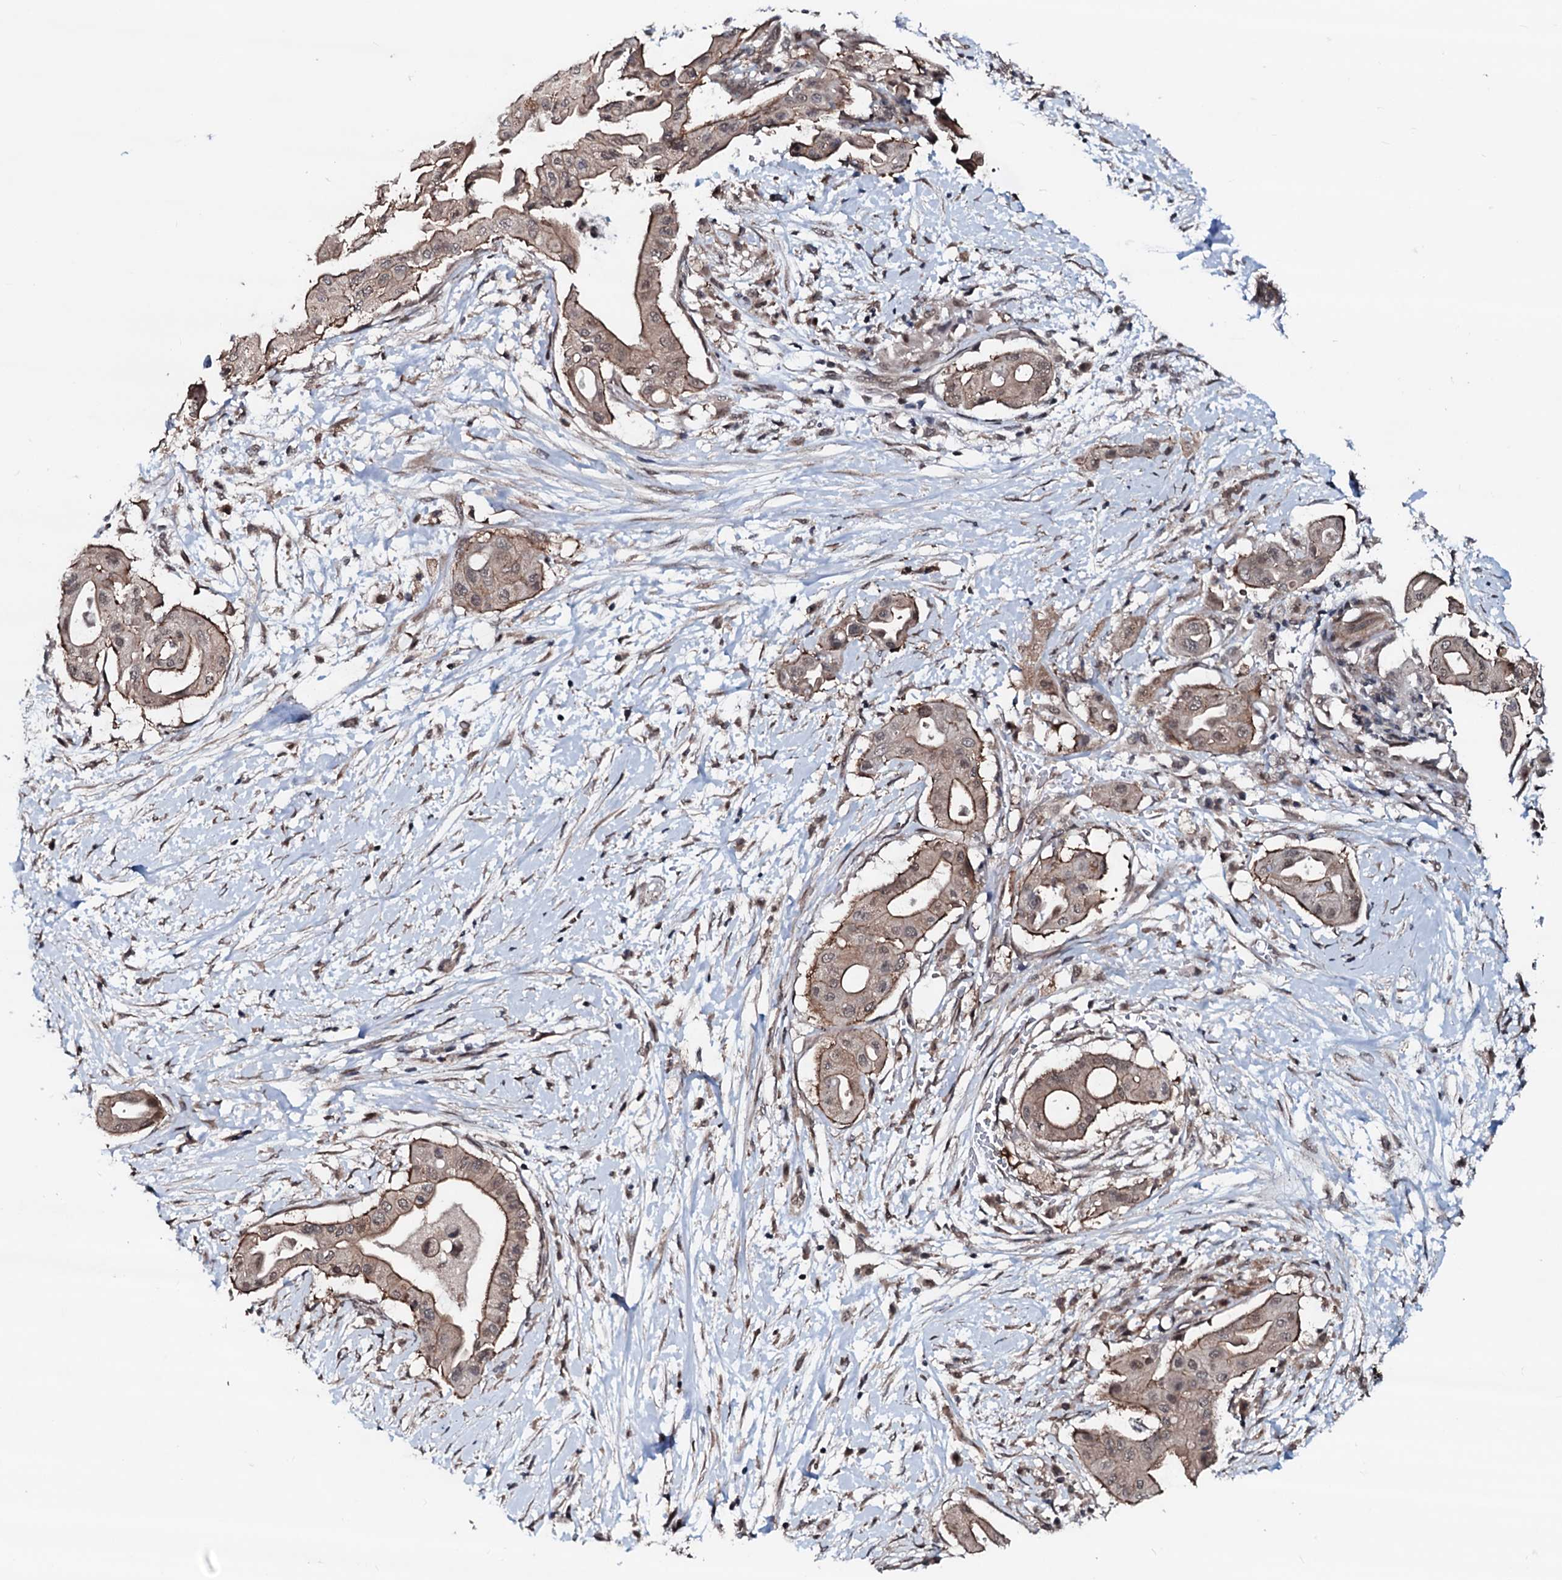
{"staining": {"intensity": "moderate", "quantity": ">75%", "location": "cytoplasmic/membranous"}, "tissue": "pancreatic cancer", "cell_type": "Tumor cells", "image_type": "cancer", "snomed": [{"axis": "morphology", "description": "Adenocarcinoma, NOS"}, {"axis": "topography", "description": "Pancreas"}], "caption": "A brown stain labels moderate cytoplasmic/membranous positivity of a protein in human adenocarcinoma (pancreatic) tumor cells.", "gene": "OGFOD2", "patient": {"sex": "male", "age": 68}}